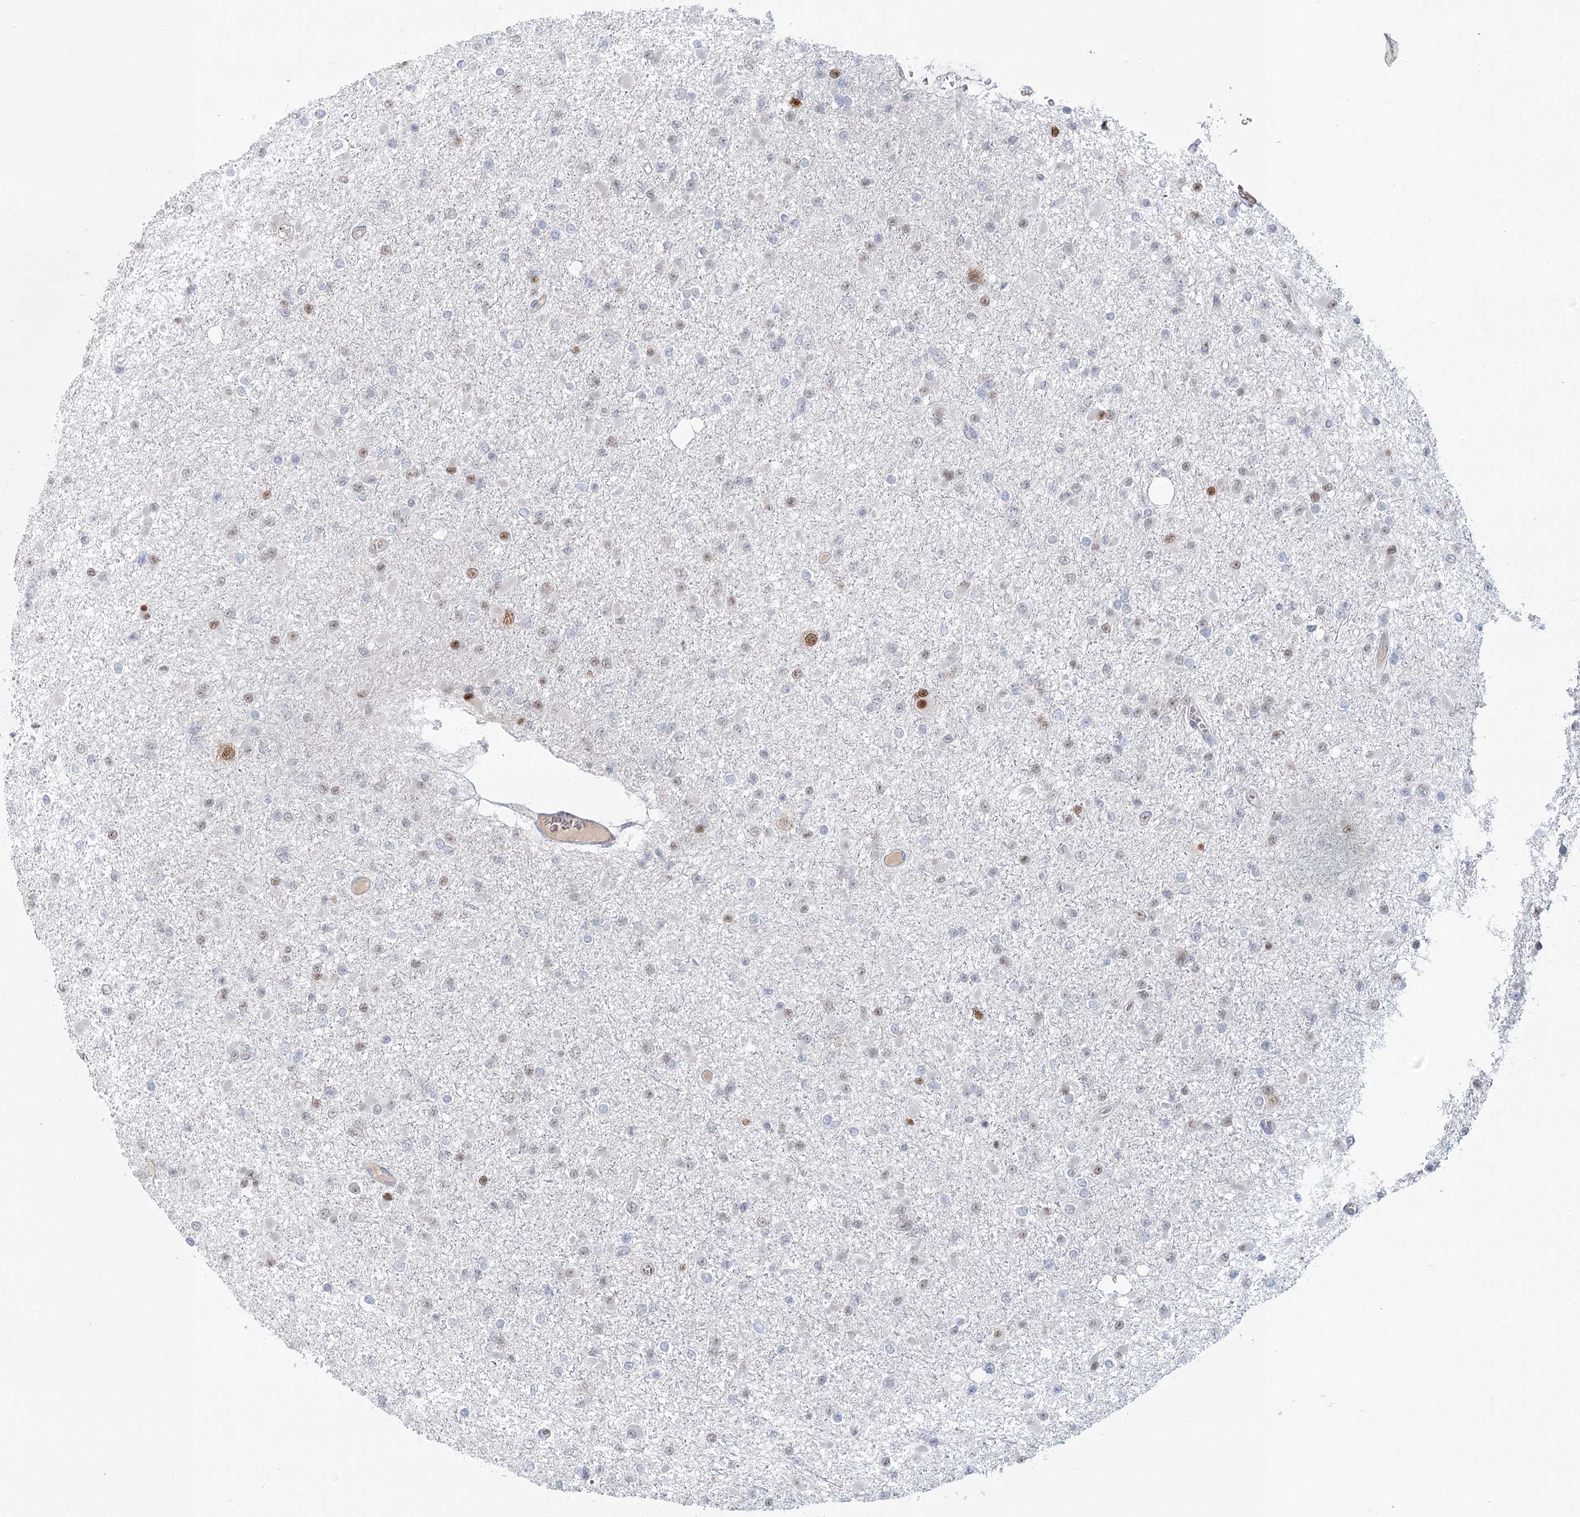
{"staining": {"intensity": "moderate", "quantity": "<25%", "location": "nuclear"}, "tissue": "glioma", "cell_type": "Tumor cells", "image_type": "cancer", "snomed": [{"axis": "morphology", "description": "Glioma, malignant, Low grade"}, {"axis": "topography", "description": "Brain"}], "caption": "Malignant glioma (low-grade) stained with immunohistochemistry displays moderate nuclear expression in approximately <25% of tumor cells.", "gene": "USP11", "patient": {"sex": "female", "age": 22}}